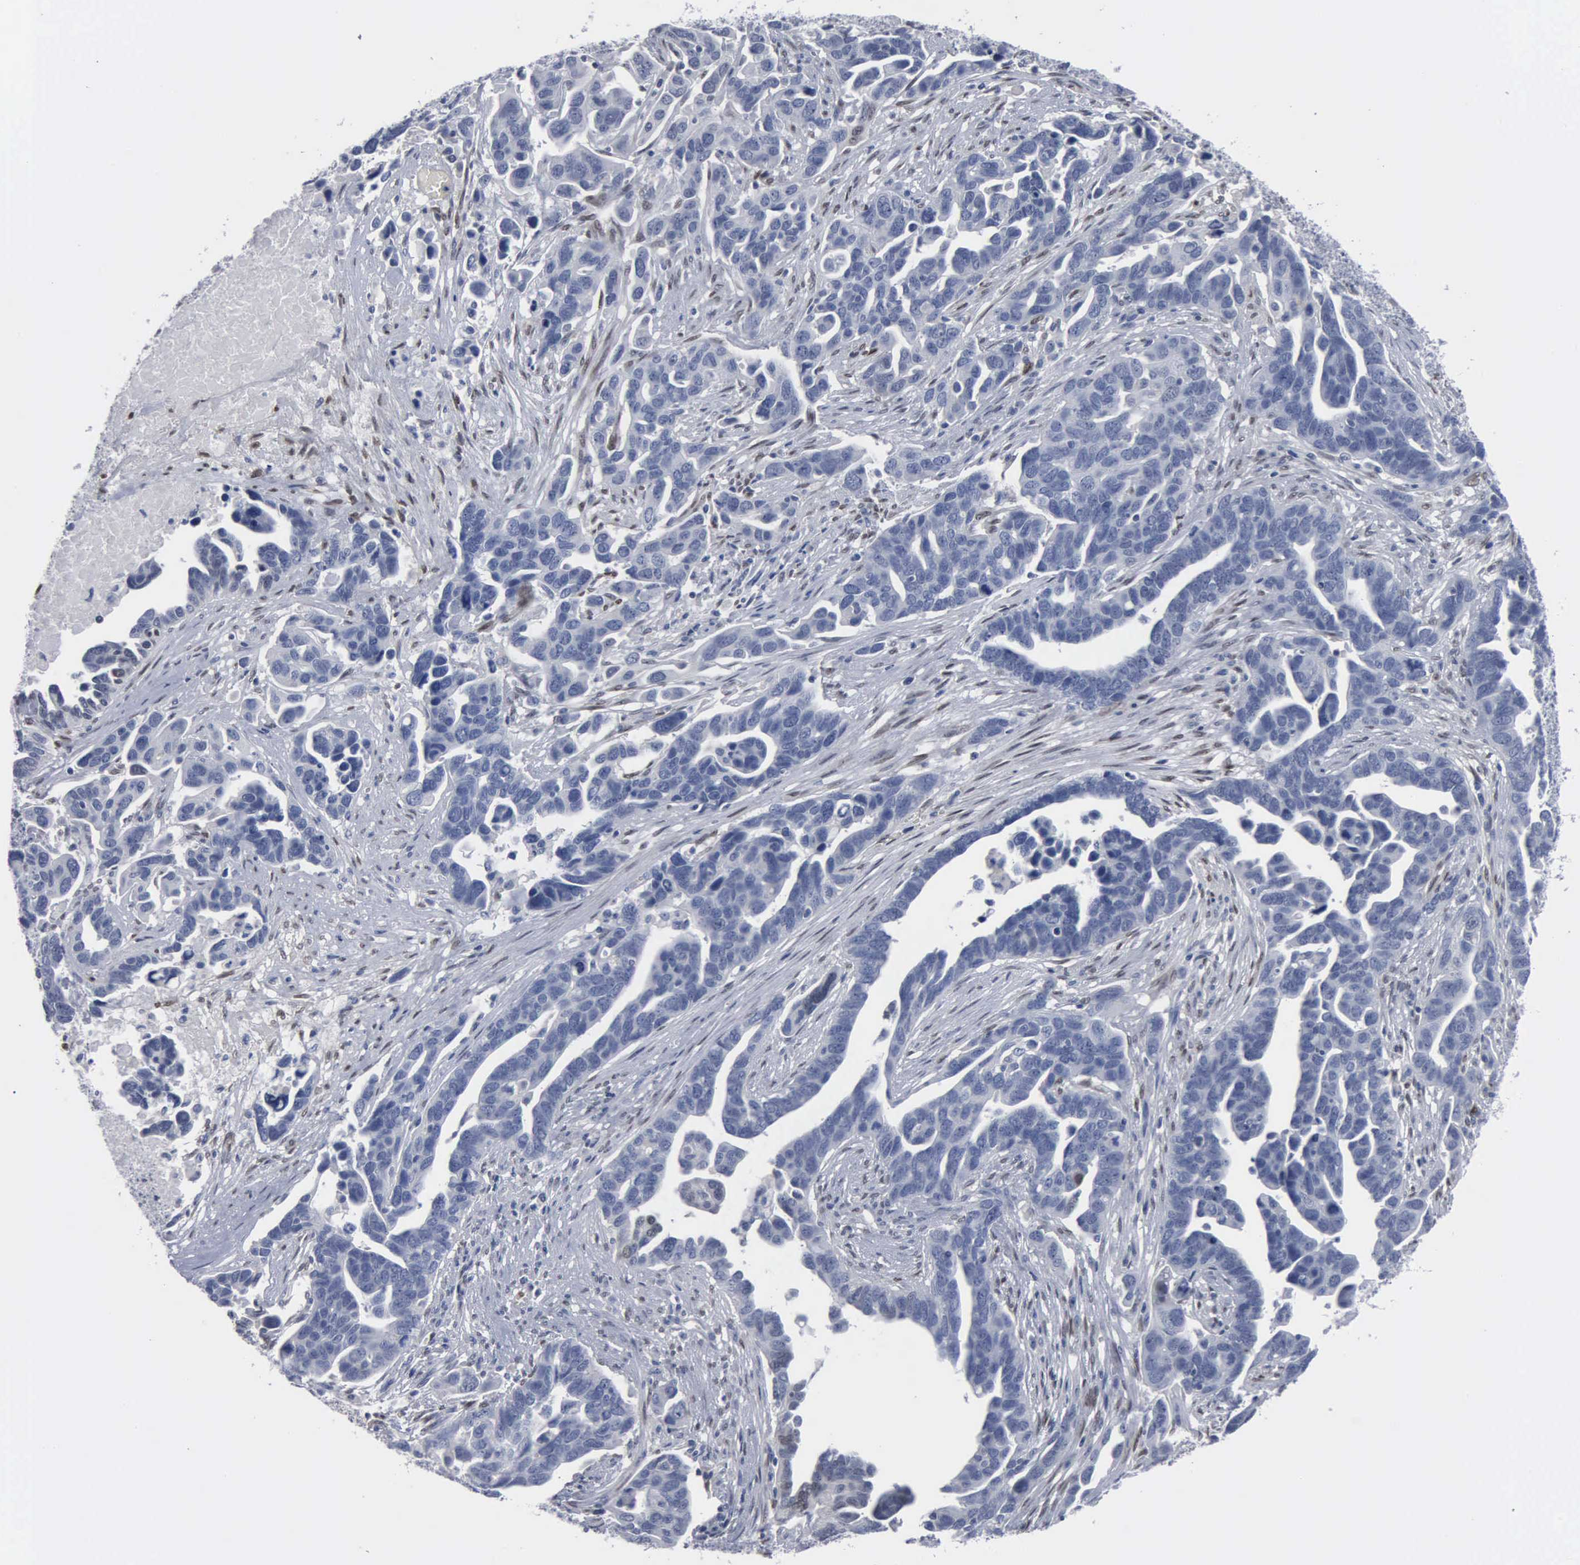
{"staining": {"intensity": "negative", "quantity": "none", "location": "none"}, "tissue": "ovarian cancer", "cell_type": "Tumor cells", "image_type": "cancer", "snomed": [{"axis": "morphology", "description": "Cystadenocarcinoma, serous, NOS"}, {"axis": "topography", "description": "Ovary"}], "caption": "This micrograph is of ovarian cancer stained with IHC to label a protein in brown with the nuclei are counter-stained blue. There is no expression in tumor cells.", "gene": "FGF2", "patient": {"sex": "female", "age": 54}}